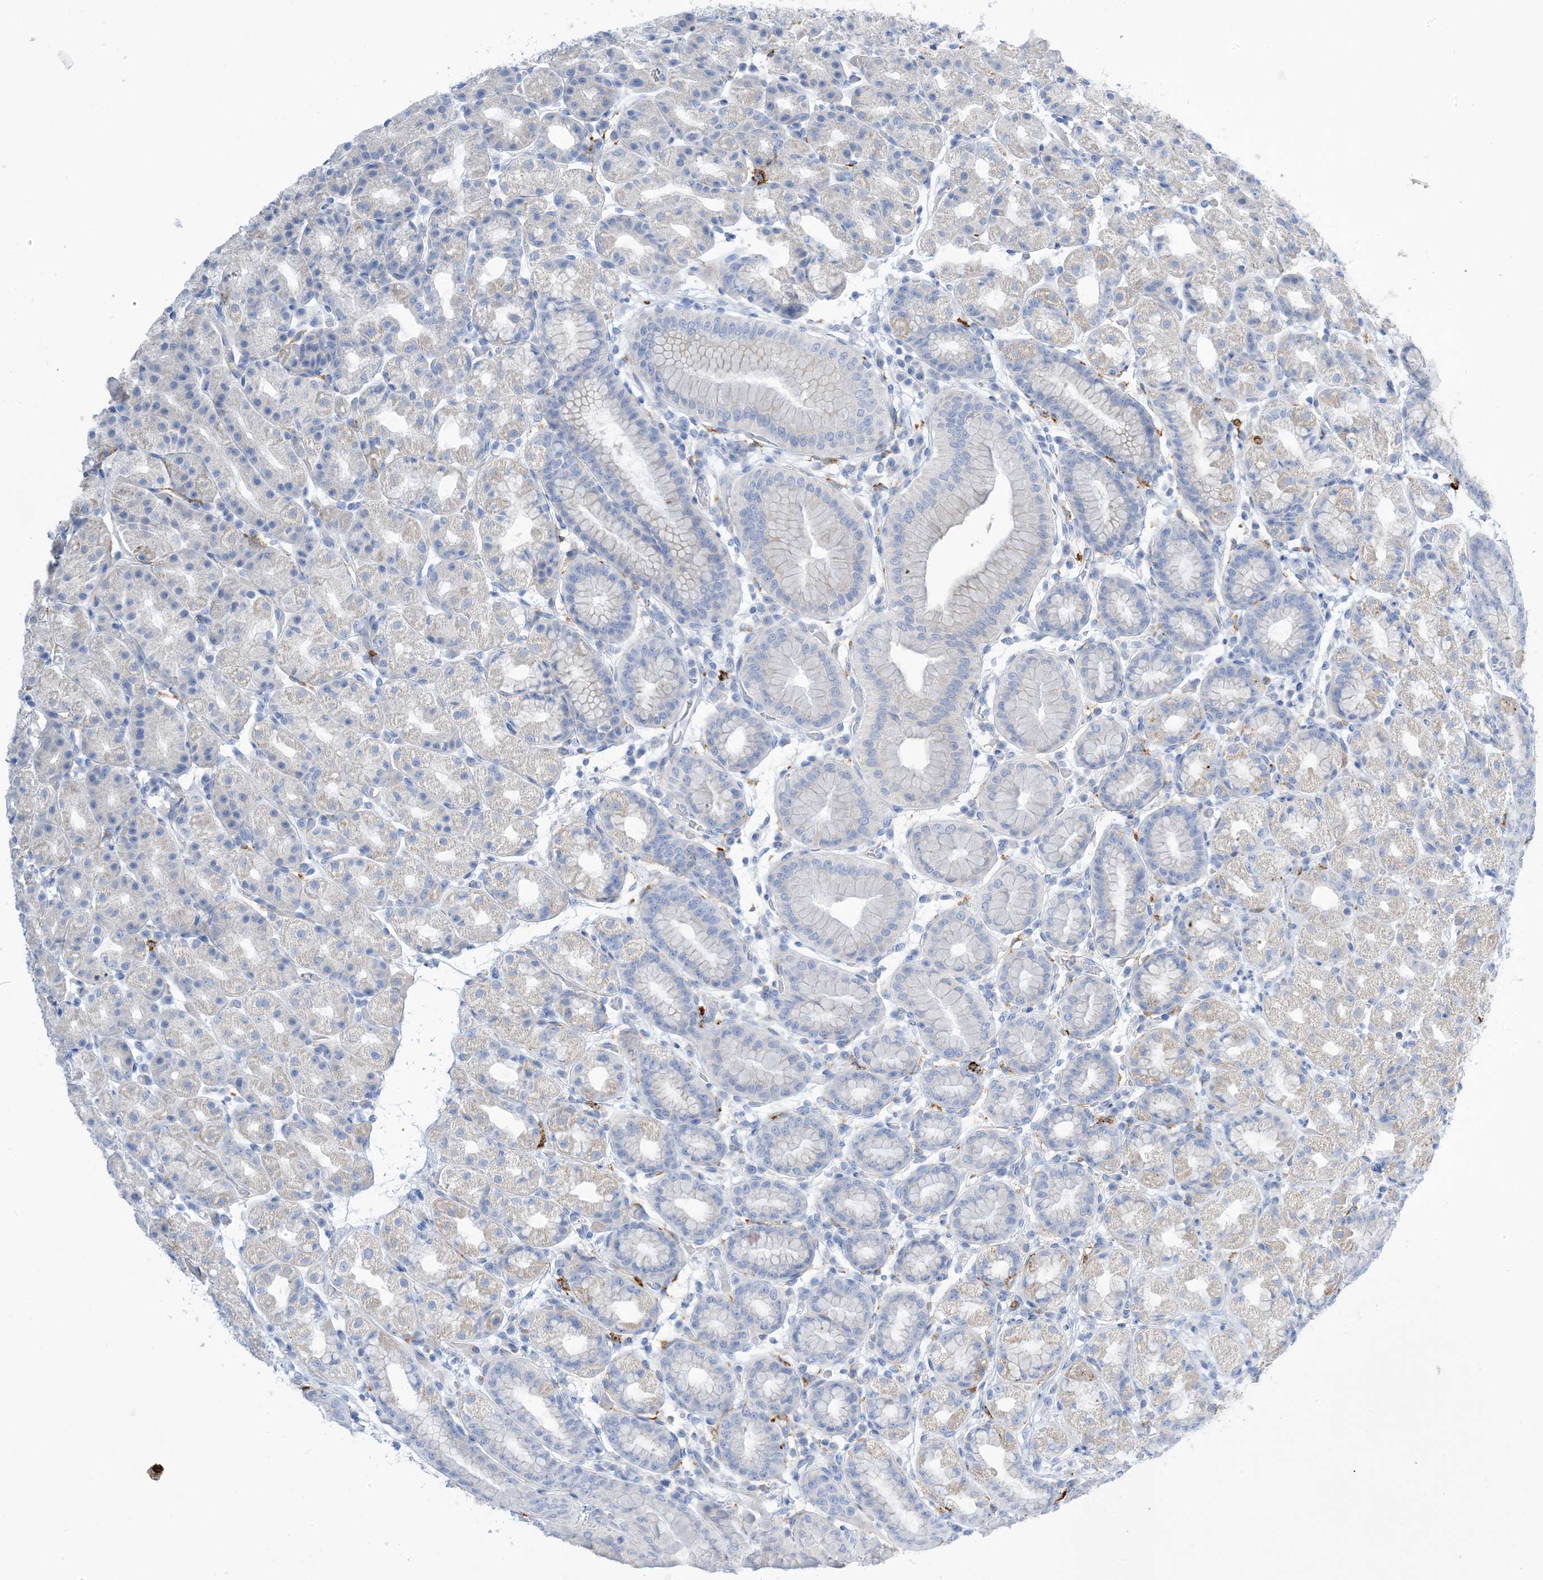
{"staining": {"intensity": "negative", "quantity": "none", "location": "none"}, "tissue": "stomach", "cell_type": "Glandular cells", "image_type": "normal", "snomed": [{"axis": "morphology", "description": "Normal tissue, NOS"}, {"axis": "topography", "description": "Stomach, upper"}], "caption": "Micrograph shows no significant protein expression in glandular cells of benign stomach. (DAB (3,3'-diaminobenzidine) immunohistochemistry with hematoxylin counter stain).", "gene": "DPH3", "patient": {"sex": "male", "age": 68}}